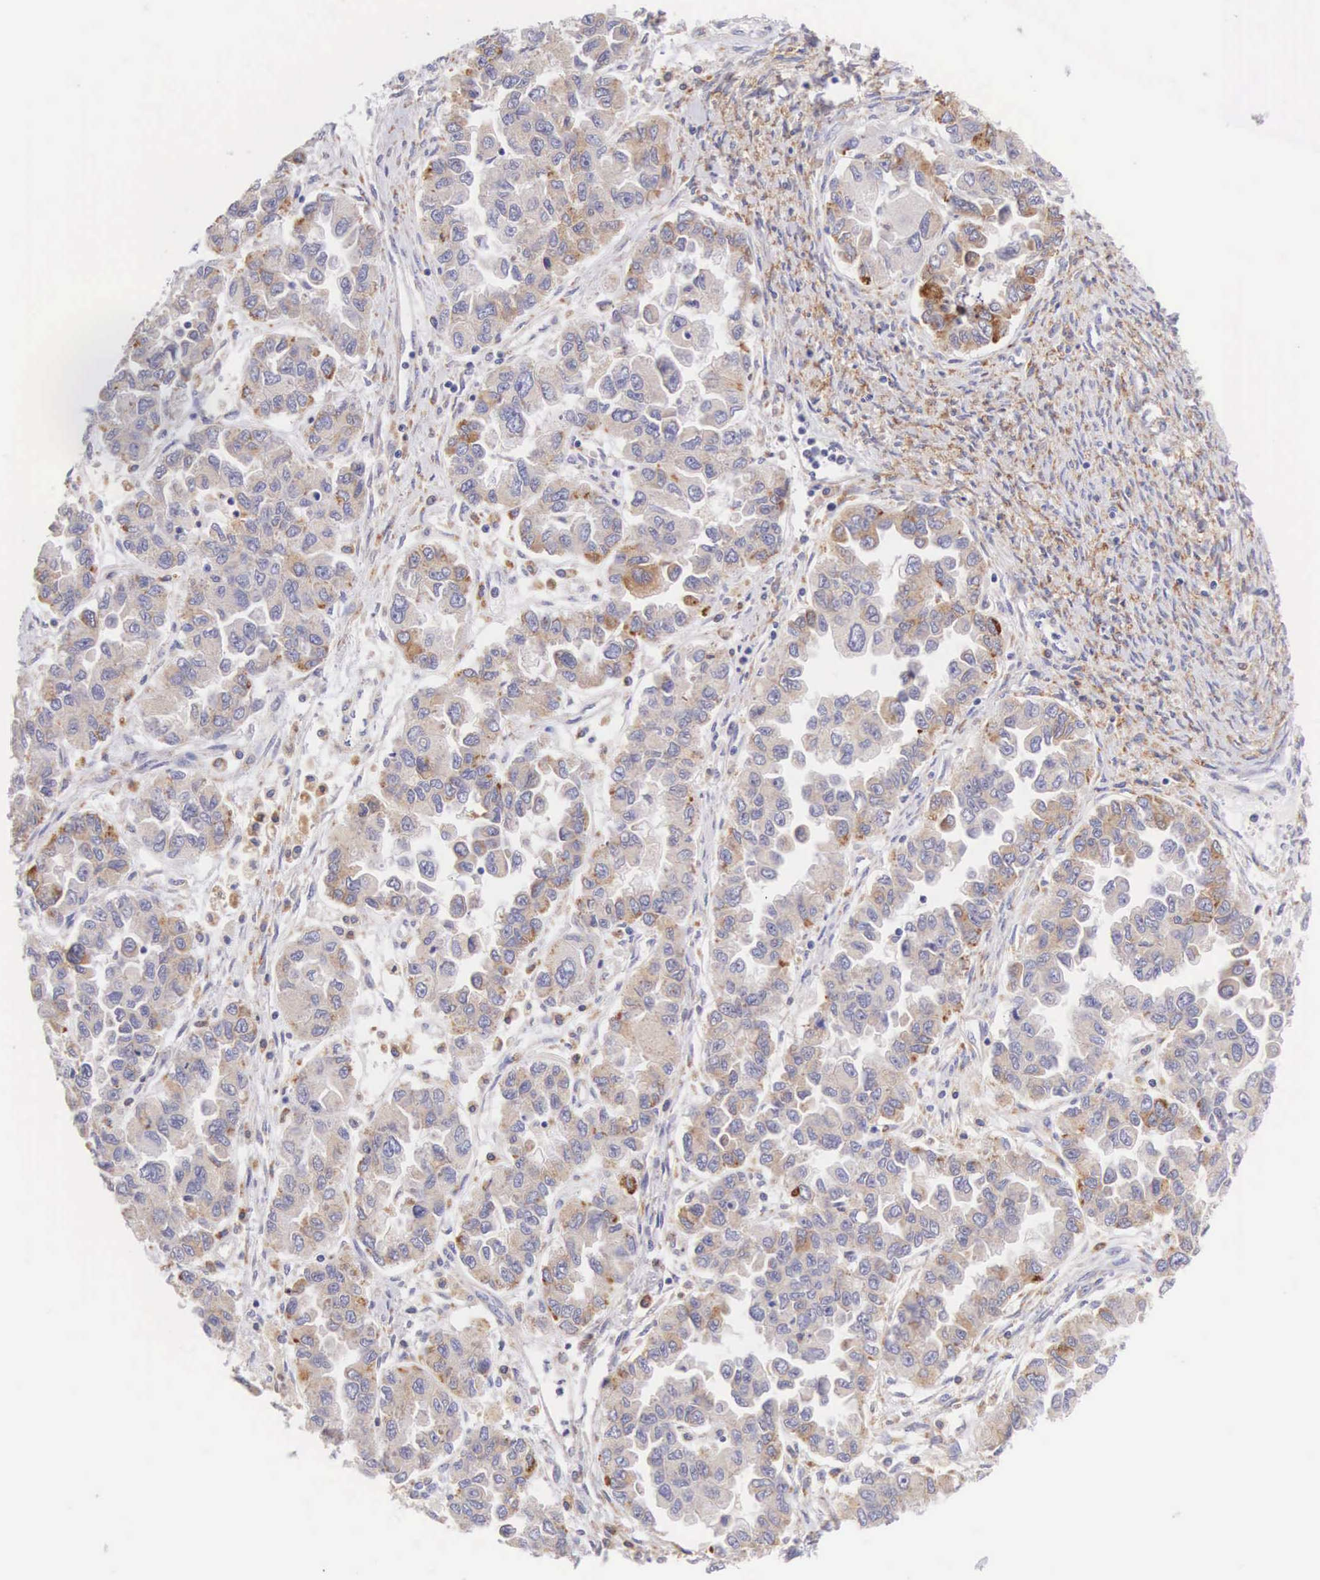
{"staining": {"intensity": "moderate", "quantity": "25%-75%", "location": "cytoplasmic/membranous"}, "tissue": "ovarian cancer", "cell_type": "Tumor cells", "image_type": "cancer", "snomed": [{"axis": "morphology", "description": "Cystadenocarcinoma, serous, NOS"}, {"axis": "topography", "description": "Ovary"}], "caption": "Ovarian cancer (serous cystadenocarcinoma) stained with a protein marker shows moderate staining in tumor cells.", "gene": "NSDHL", "patient": {"sex": "female", "age": 84}}